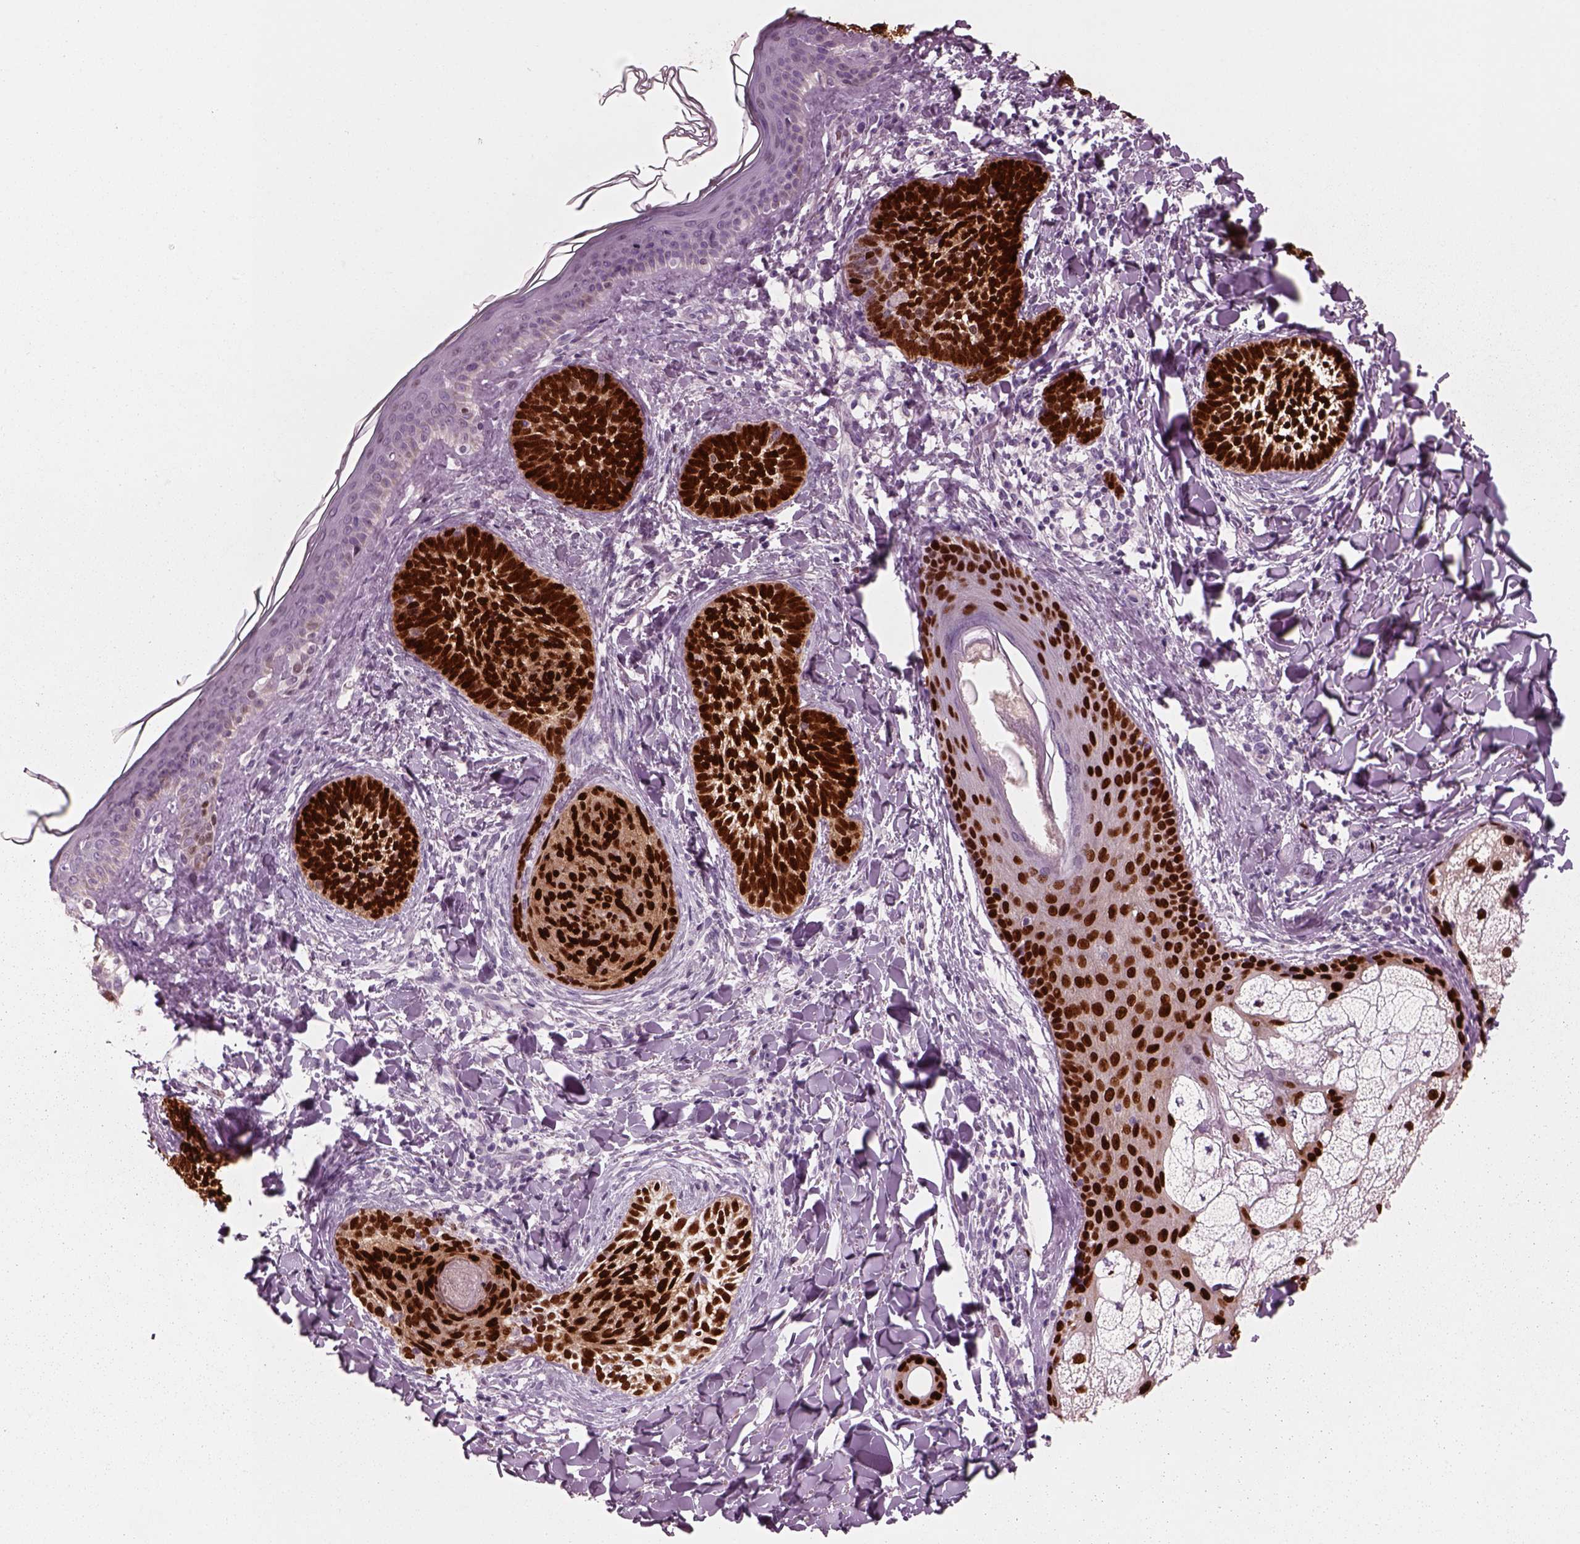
{"staining": {"intensity": "strong", "quantity": ">75%", "location": "nuclear"}, "tissue": "skin cancer", "cell_type": "Tumor cells", "image_type": "cancer", "snomed": [{"axis": "morphology", "description": "Normal tissue, NOS"}, {"axis": "morphology", "description": "Basal cell carcinoma"}, {"axis": "topography", "description": "Skin"}], "caption": "The histopathology image displays immunohistochemical staining of skin basal cell carcinoma. There is strong nuclear positivity is seen in about >75% of tumor cells.", "gene": "SOX9", "patient": {"sex": "male", "age": 46}}